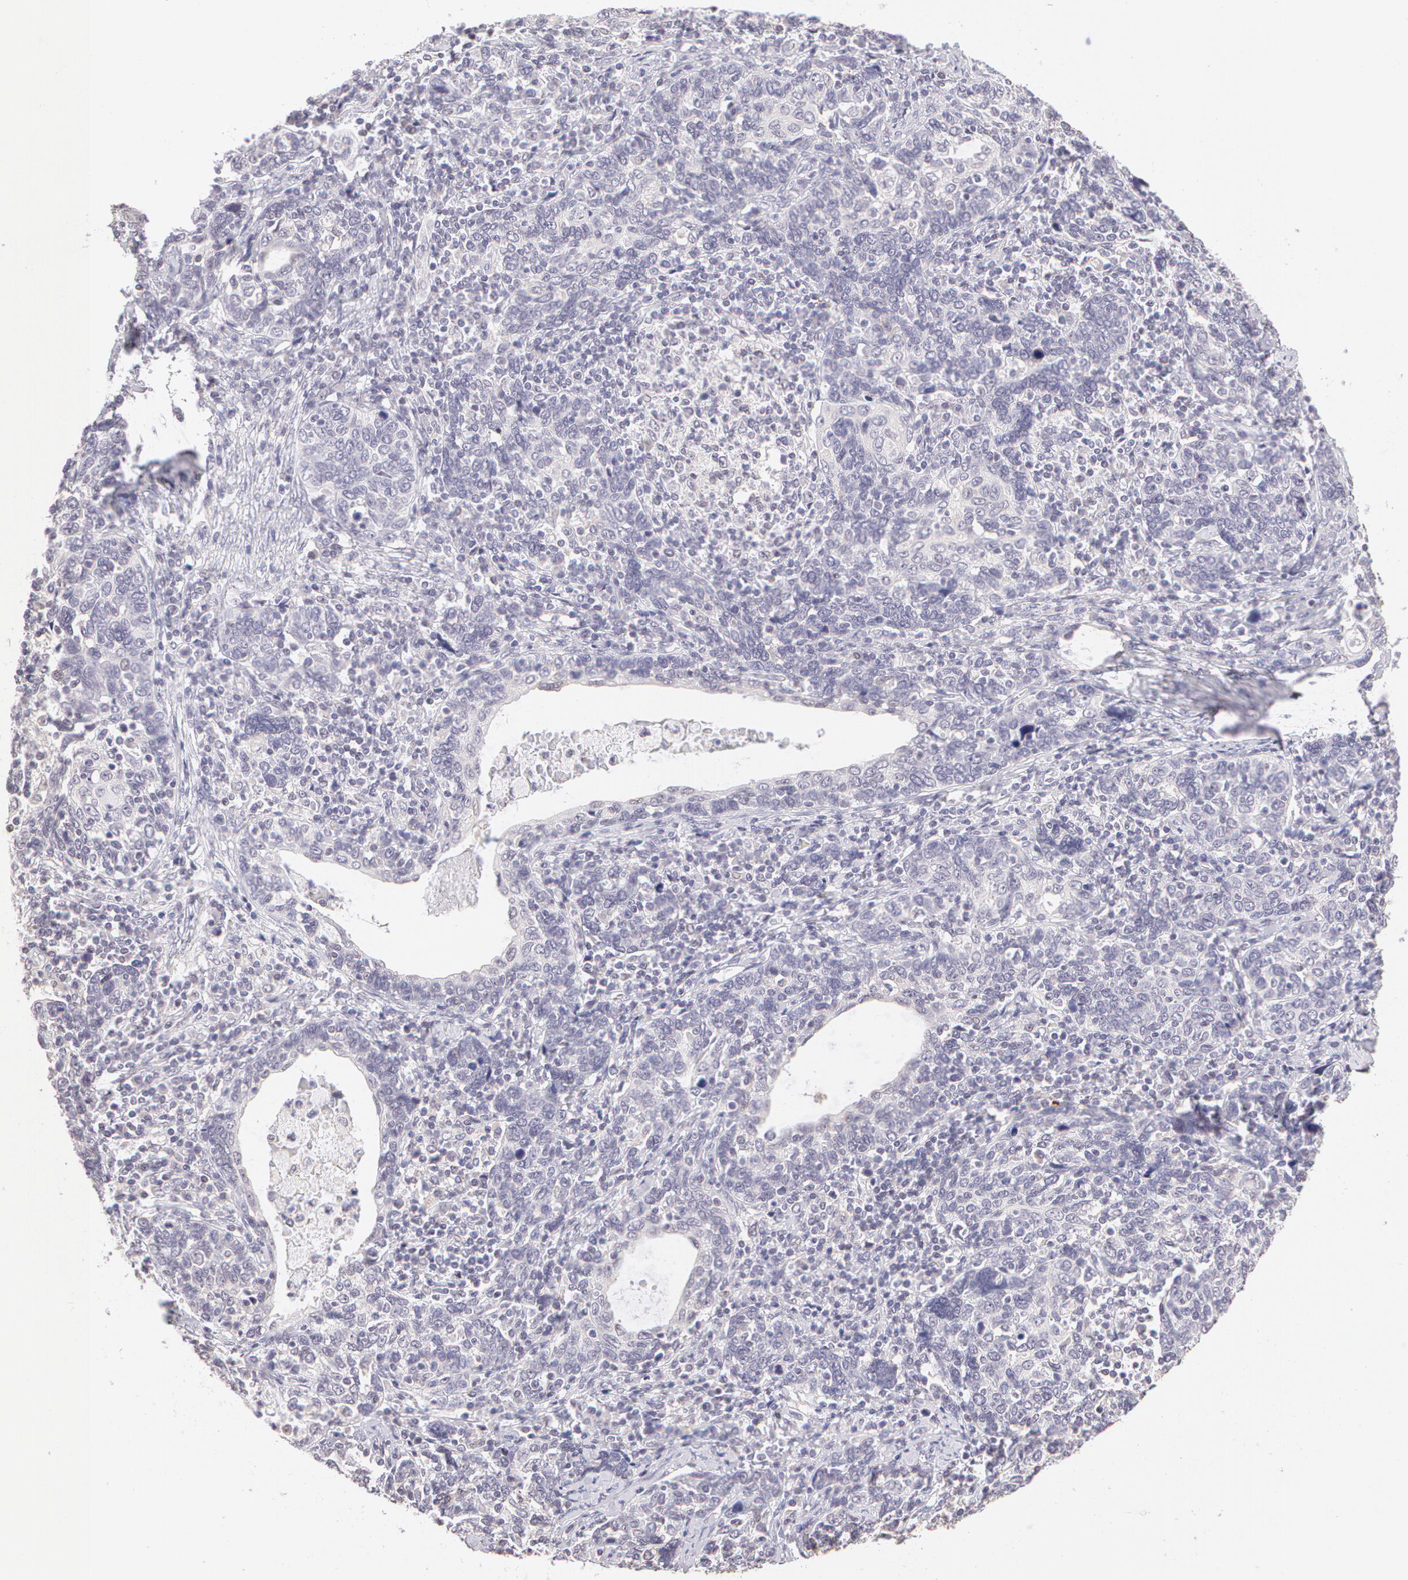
{"staining": {"intensity": "negative", "quantity": "none", "location": "none"}, "tissue": "cervical cancer", "cell_type": "Tumor cells", "image_type": "cancer", "snomed": [{"axis": "morphology", "description": "Squamous cell carcinoma, NOS"}, {"axis": "topography", "description": "Cervix"}], "caption": "Immunohistochemistry (IHC) histopathology image of cervical squamous cell carcinoma stained for a protein (brown), which reveals no expression in tumor cells. The staining was performed using DAB to visualize the protein expression in brown, while the nuclei were stained in blue with hematoxylin (Magnification: 20x).", "gene": "ZNF597", "patient": {"sex": "female", "age": 41}}